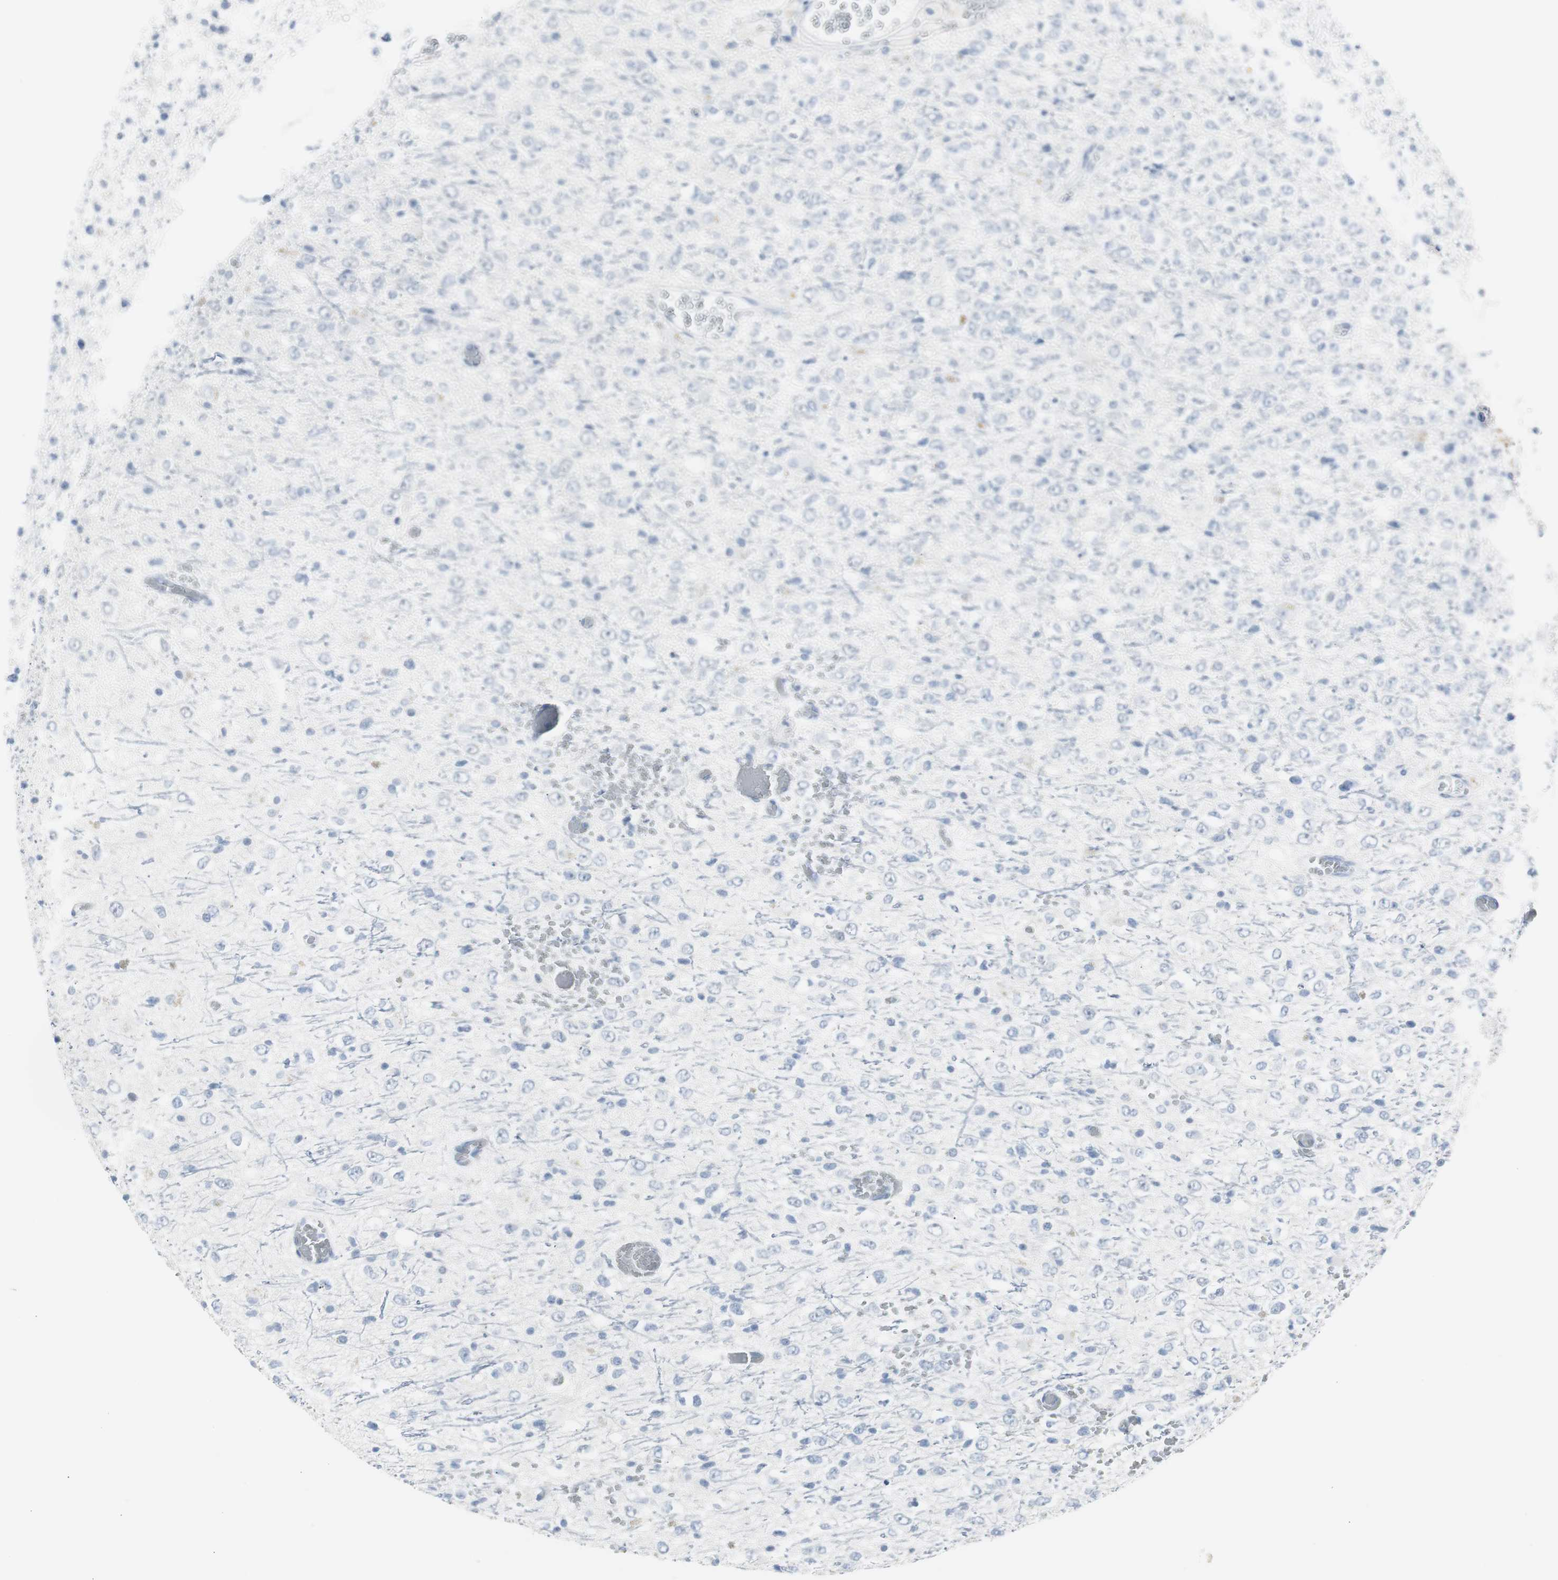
{"staining": {"intensity": "negative", "quantity": "none", "location": "none"}, "tissue": "glioma", "cell_type": "Tumor cells", "image_type": "cancer", "snomed": [{"axis": "morphology", "description": "Glioma, malignant, High grade"}, {"axis": "topography", "description": "pancreas cauda"}], "caption": "This image is of malignant glioma (high-grade) stained with IHC to label a protein in brown with the nuclei are counter-stained blue. There is no staining in tumor cells.", "gene": "S100A7", "patient": {"sex": "male", "age": 60}}